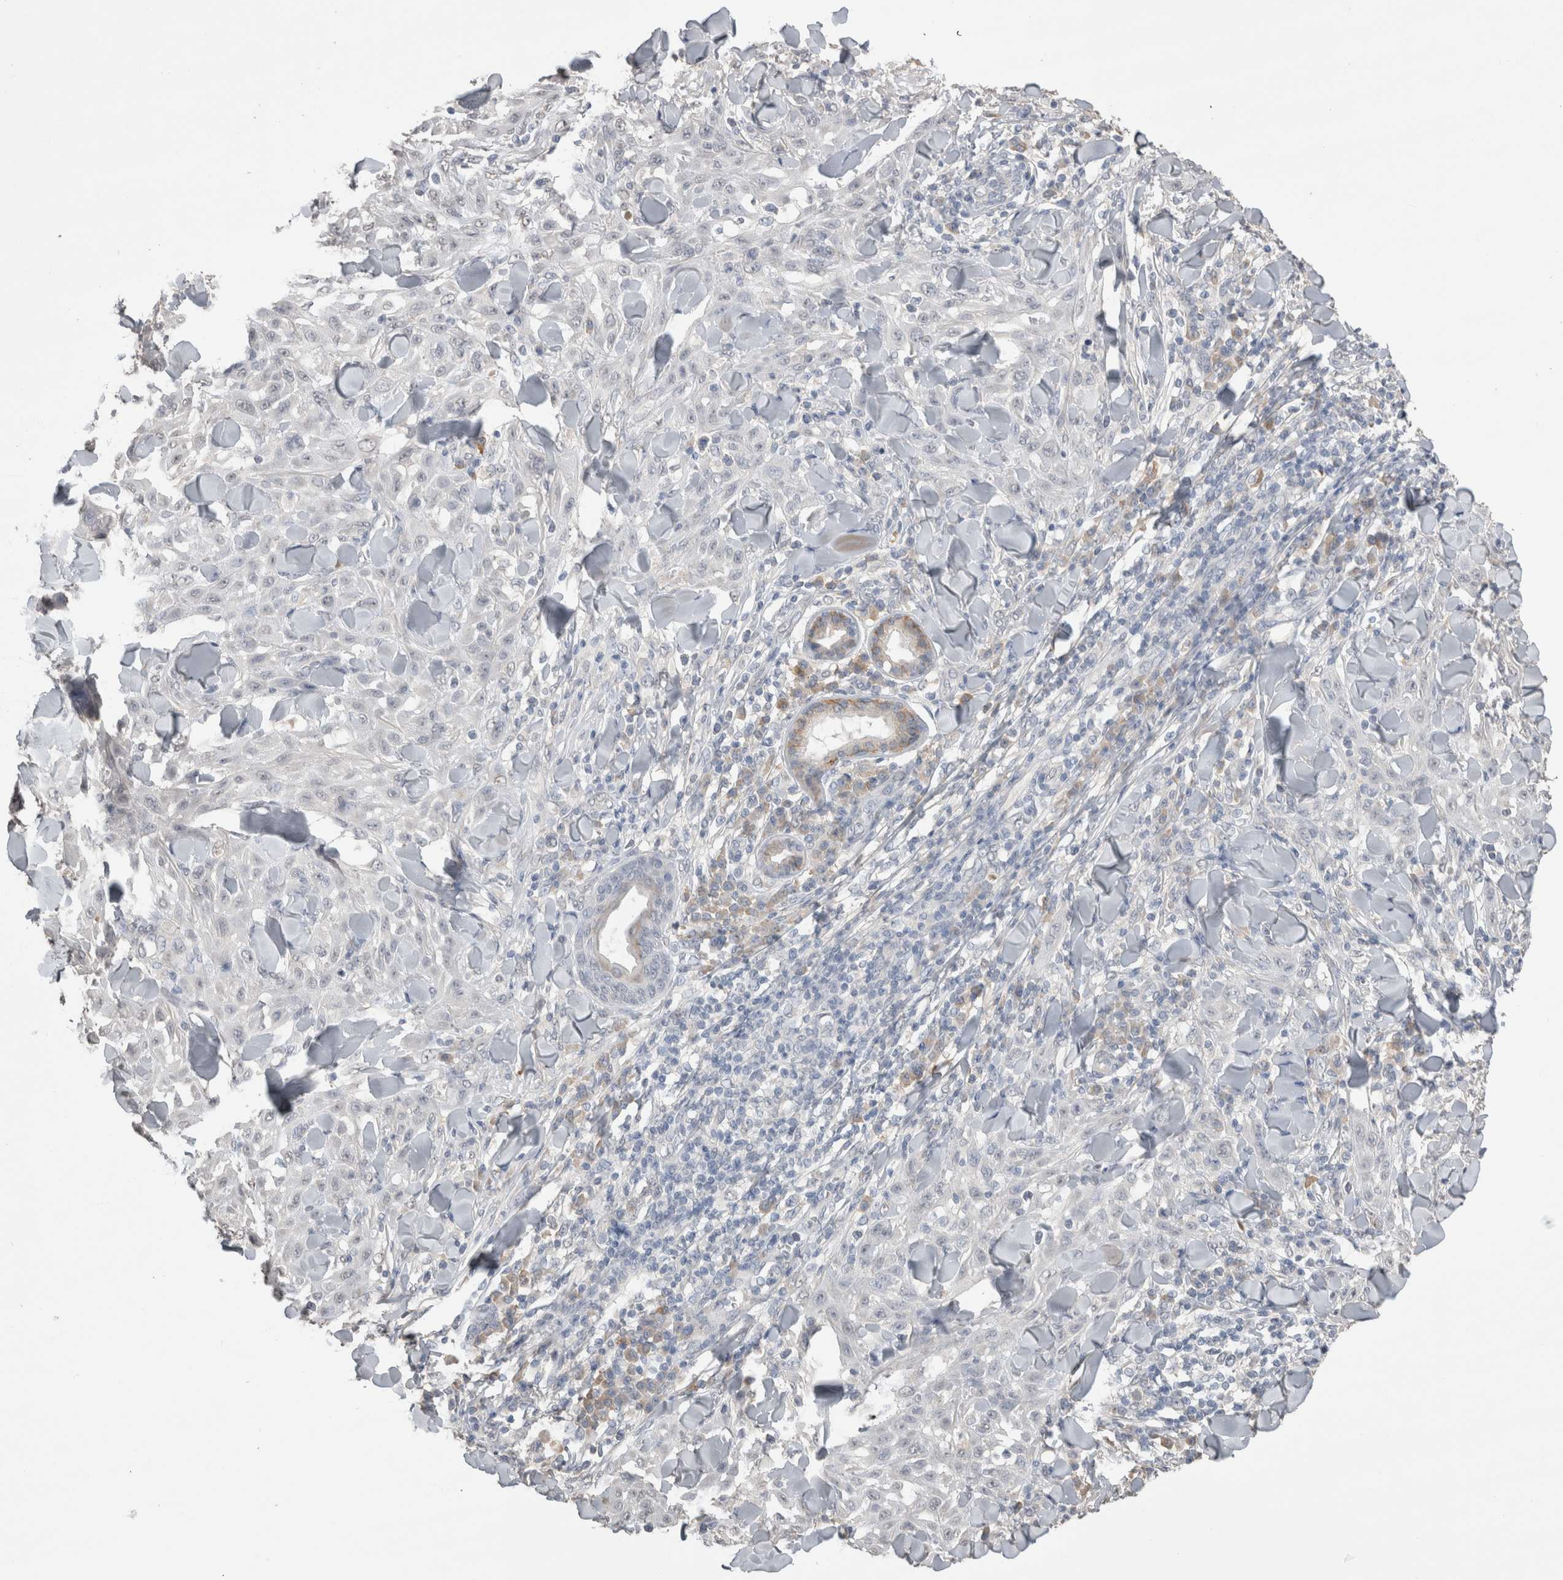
{"staining": {"intensity": "negative", "quantity": "none", "location": "none"}, "tissue": "skin cancer", "cell_type": "Tumor cells", "image_type": "cancer", "snomed": [{"axis": "morphology", "description": "Squamous cell carcinoma, NOS"}, {"axis": "topography", "description": "Skin"}], "caption": "The micrograph demonstrates no significant expression in tumor cells of skin cancer (squamous cell carcinoma).", "gene": "NAALADL2", "patient": {"sex": "male", "age": 24}}